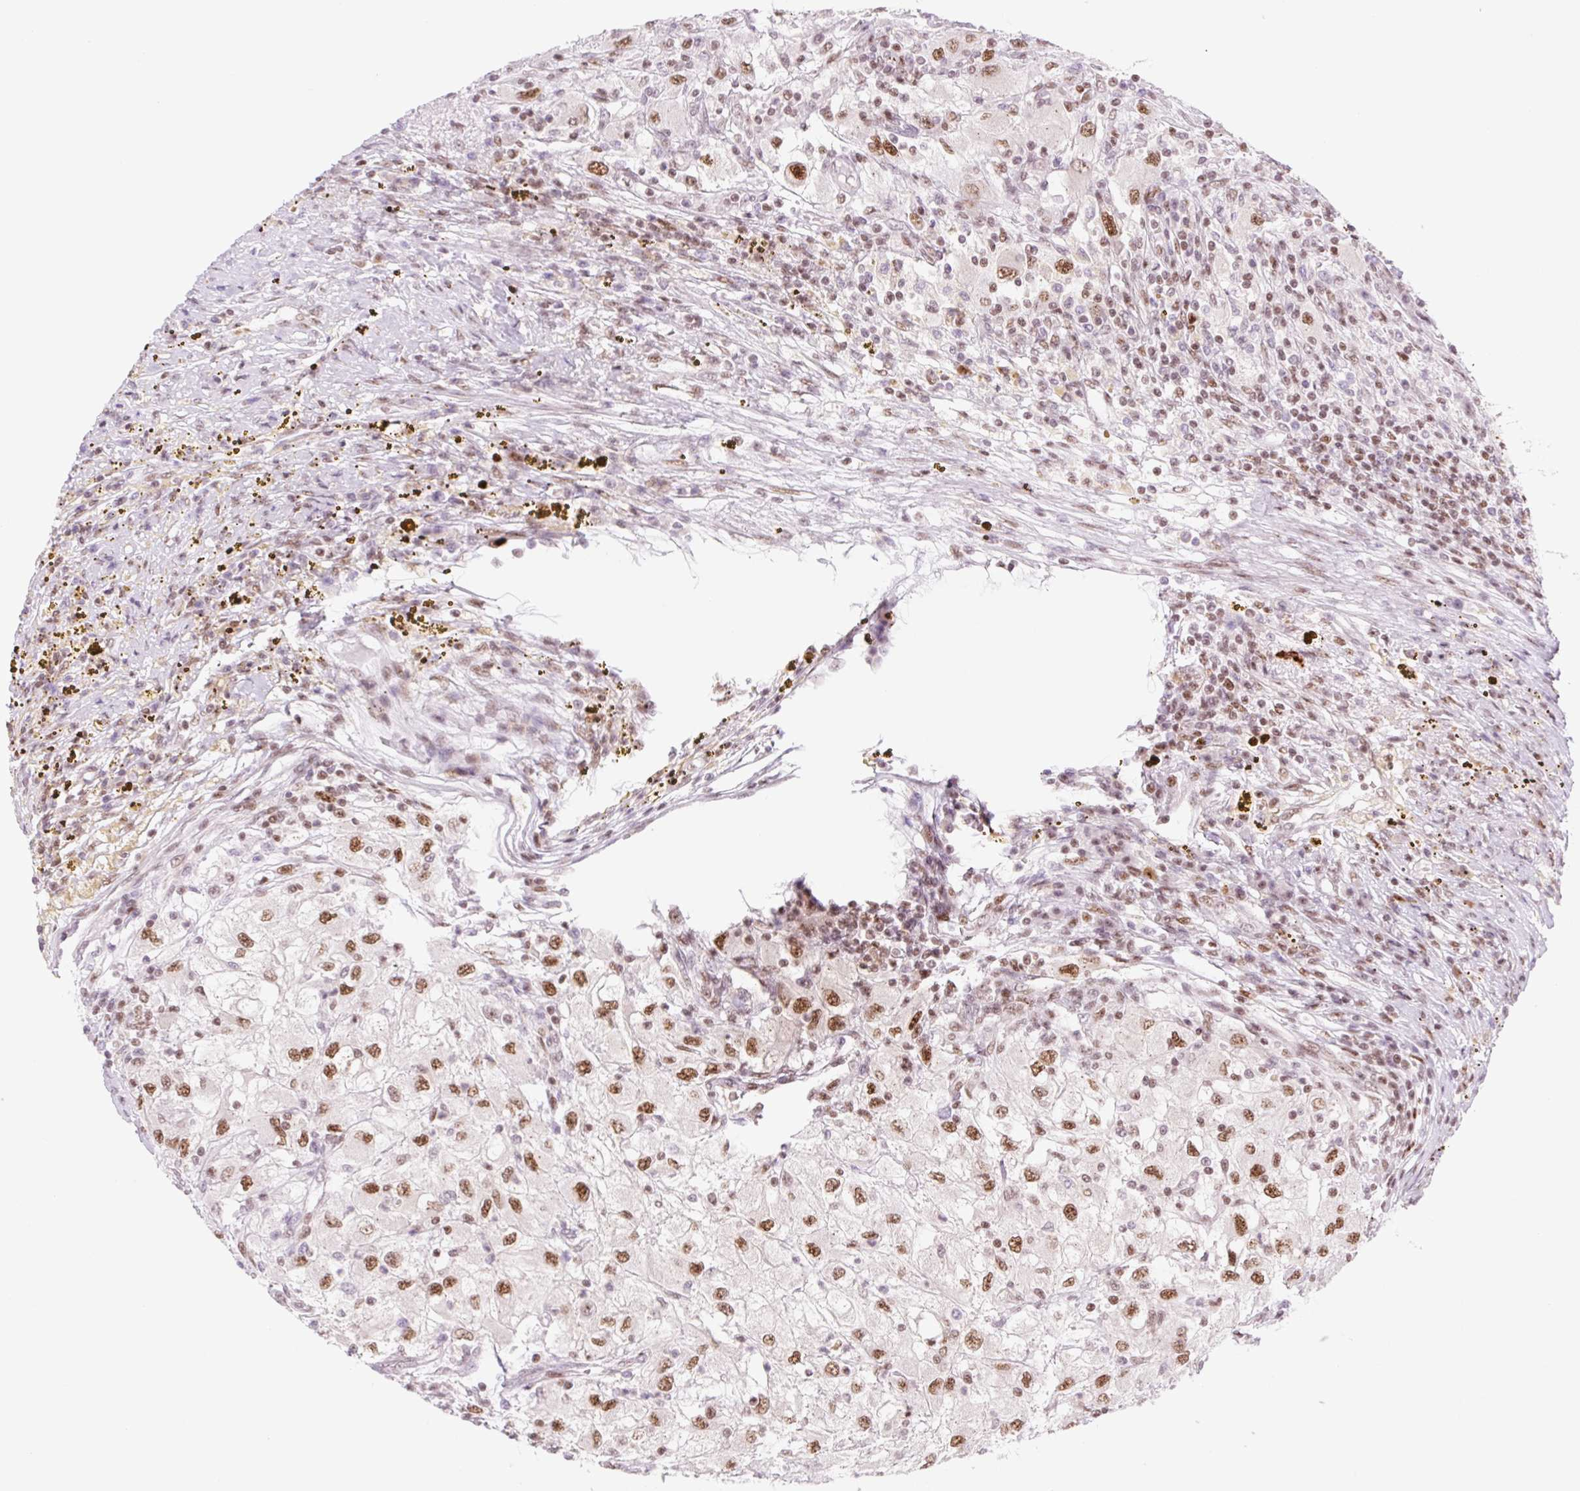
{"staining": {"intensity": "moderate", "quantity": "25%-75%", "location": "nuclear"}, "tissue": "renal cancer", "cell_type": "Tumor cells", "image_type": "cancer", "snomed": [{"axis": "morphology", "description": "Adenocarcinoma, NOS"}, {"axis": "topography", "description": "Kidney"}], "caption": "Renal cancer (adenocarcinoma) stained with IHC exhibits moderate nuclear expression in about 25%-75% of tumor cells.", "gene": "PRDM11", "patient": {"sex": "female", "age": 67}}